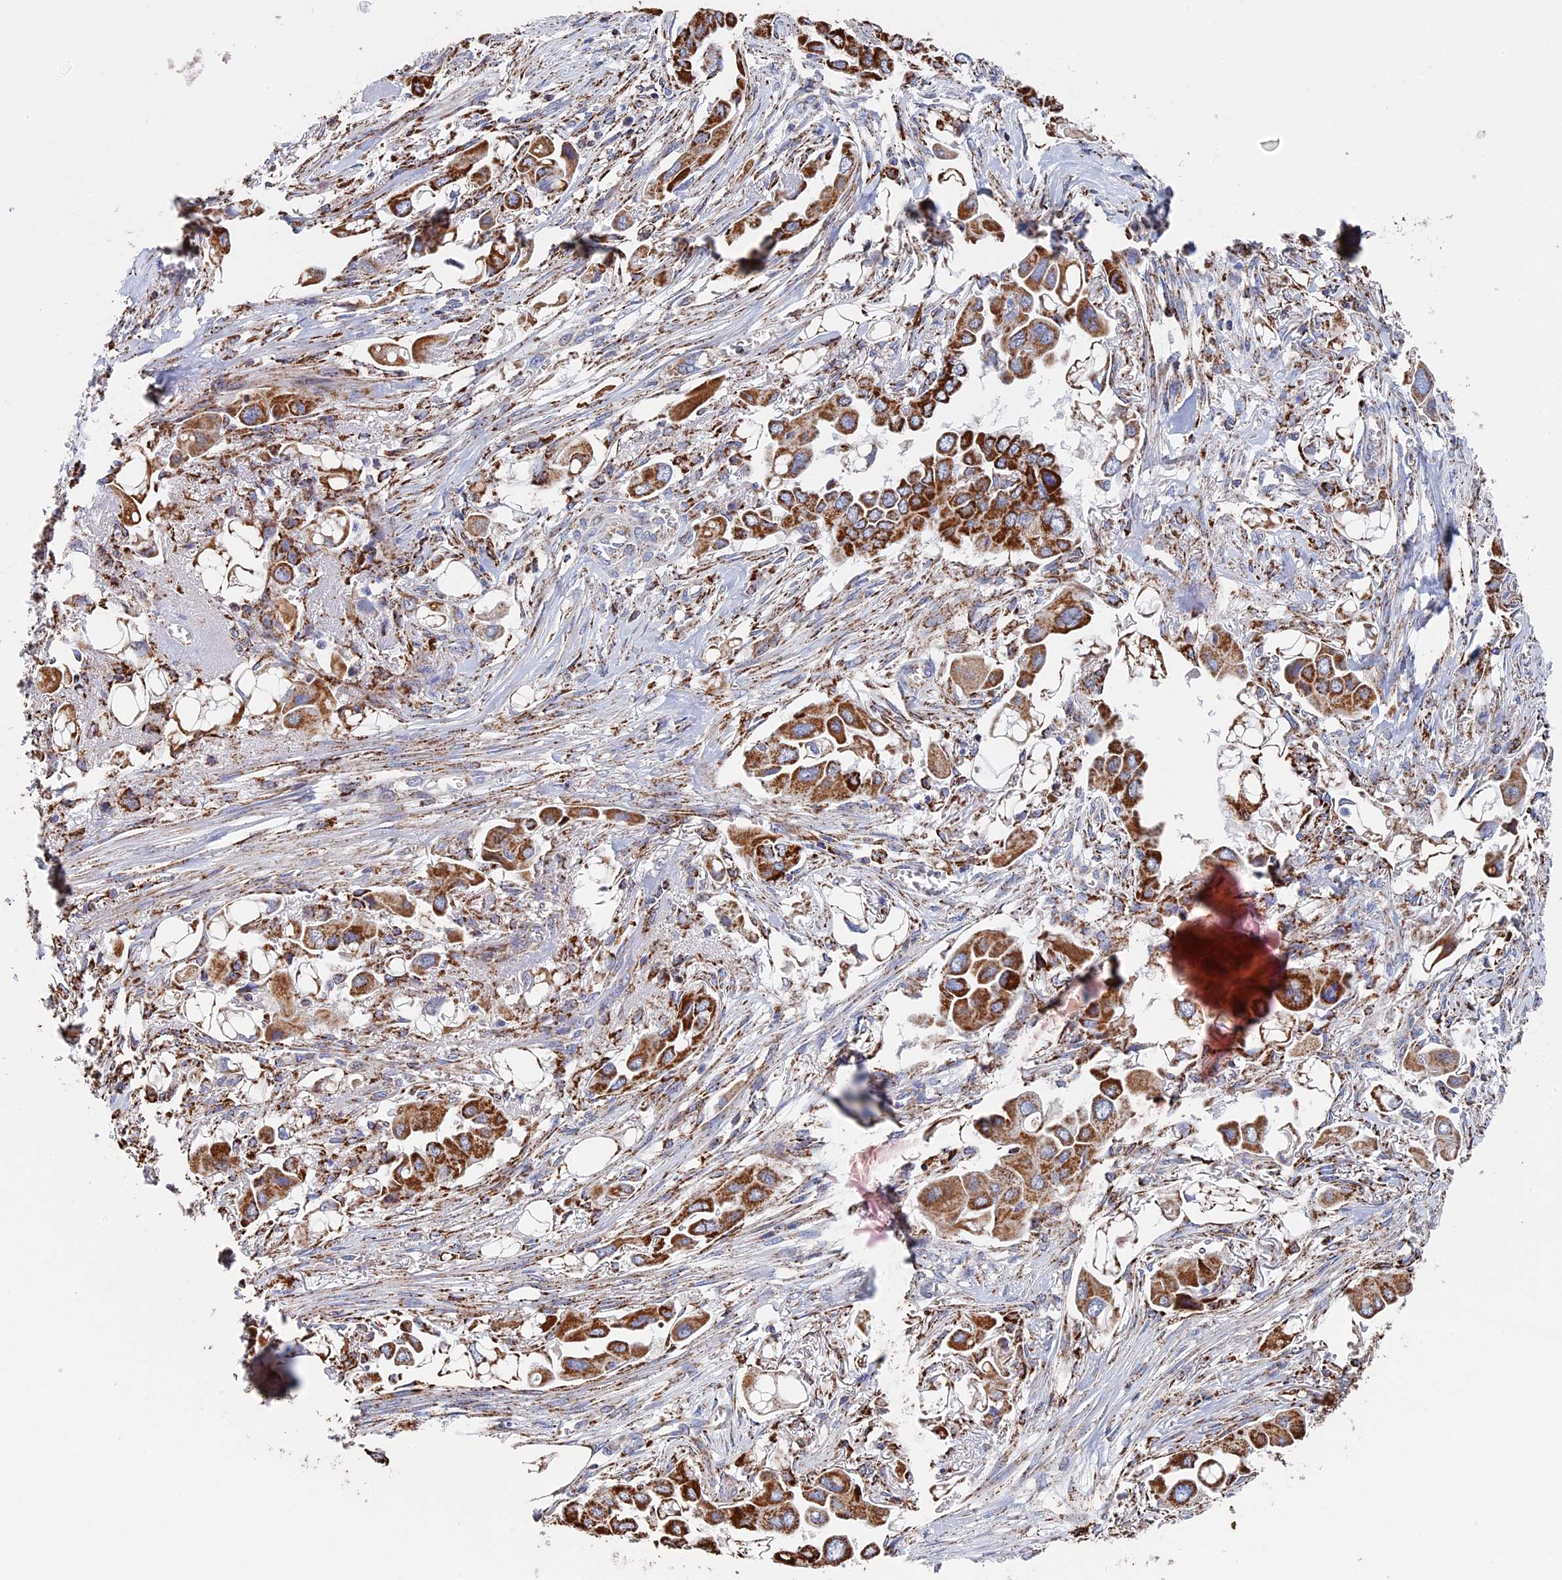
{"staining": {"intensity": "strong", "quantity": ">75%", "location": "cytoplasmic/membranous"}, "tissue": "lung cancer", "cell_type": "Tumor cells", "image_type": "cancer", "snomed": [{"axis": "morphology", "description": "Adenocarcinoma, NOS"}, {"axis": "topography", "description": "Lung"}], "caption": "Immunohistochemical staining of adenocarcinoma (lung) reveals high levels of strong cytoplasmic/membranous staining in approximately >75% of tumor cells.", "gene": "SEC24D", "patient": {"sex": "female", "age": 76}}